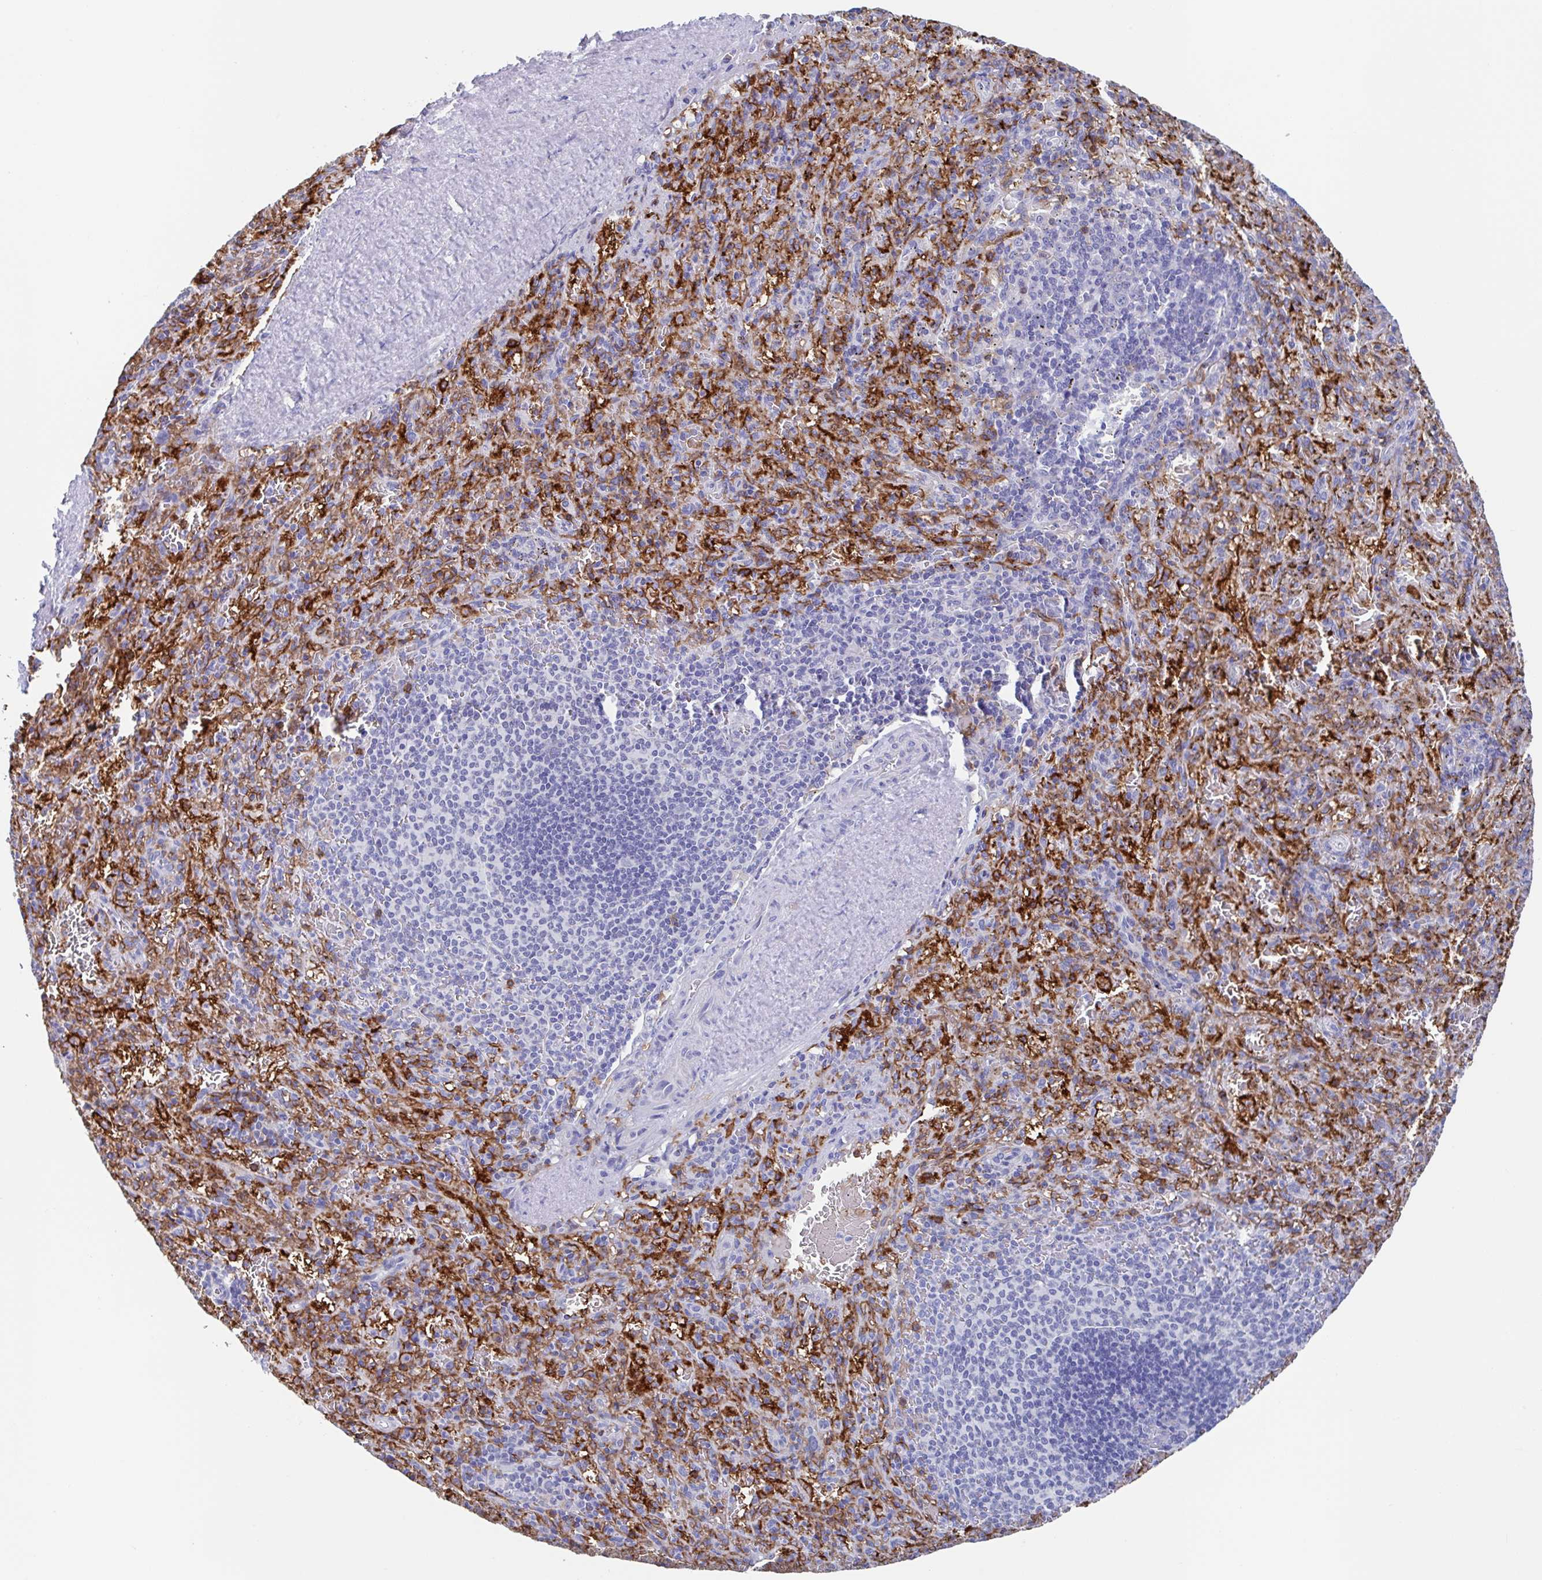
{"staining": {"intensity": "moderate", "quantity": "<25%", "location": "cytoplasmic/membranous"}, "tissue": "spleen", "cell_type": "Cells in red pulp", "image_type": "normal", "snomed": [{"axis": "morphology", "description": "Normal tissue, NOS"}, {"axis": "topography", "description": "Spleen"}], "caption": "This photomicrograph shows immunohistochemistry (IHC) staining of normal human spleen, with low moderate cytoplasmic/membranous positivity in approximately <25% of cells in red pulp.", "gene": "FCGR3A", "patient": {"sex": "male", "age": 57}}